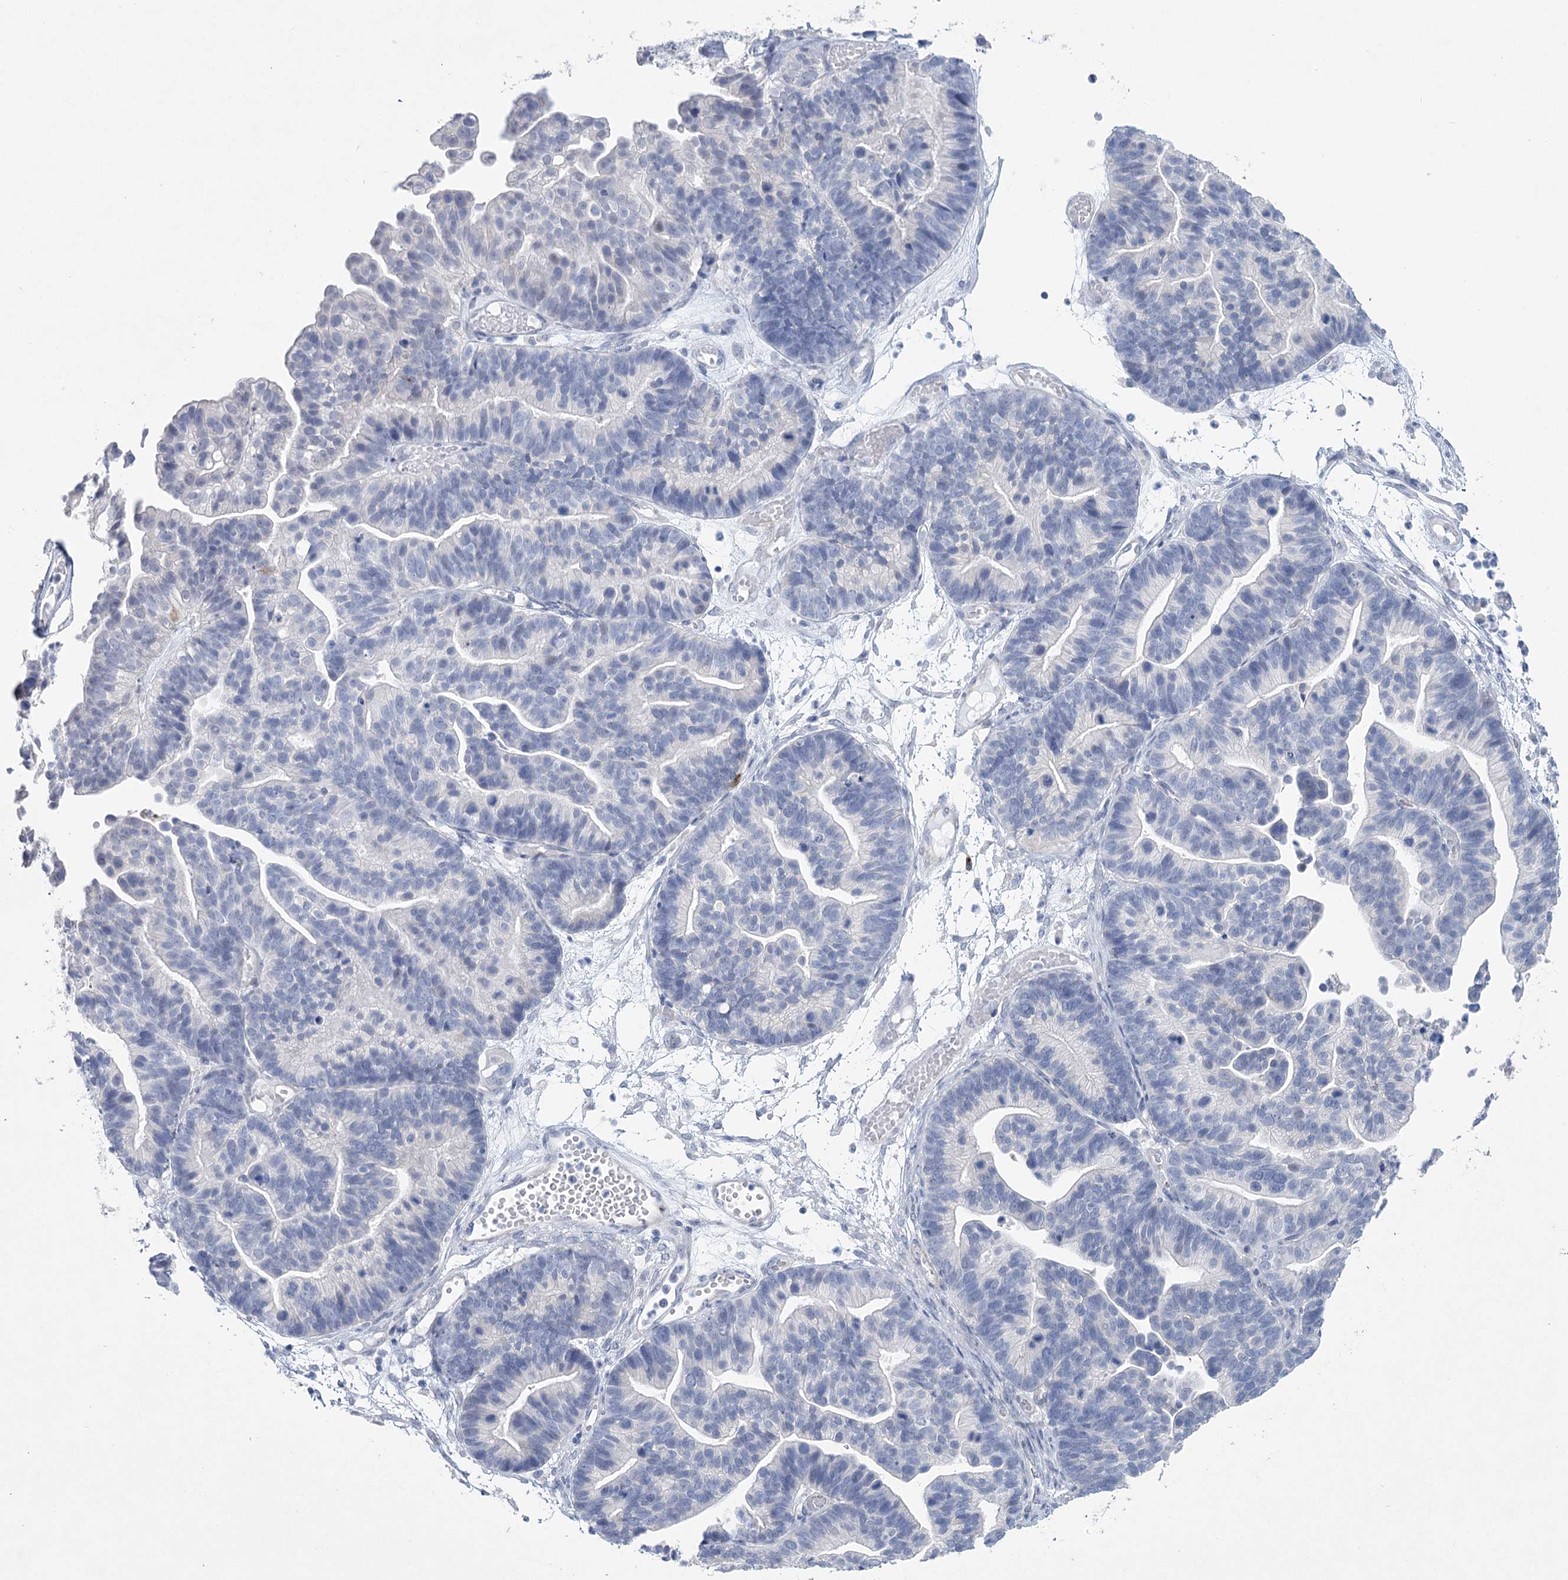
{"staining": {"intensity": "negative", "quantity": "none", "location": "none"}, "tissue": "ovarian cancer", "cell_type": "Tumor cells", "image_type": "cancer", "snomed": [{"axis": "morphology", "description": "Cystadenocarcinoma, serous, NOS"}, {"axis": "topography", "description": "Ovary"}], "caption": "Tumor cells are negative for protein expression in human ovarian cancer (serous cystadenocarcinoma).", "gene": "CCDC88A", "patient": {"sex": "female", "age": 56}}